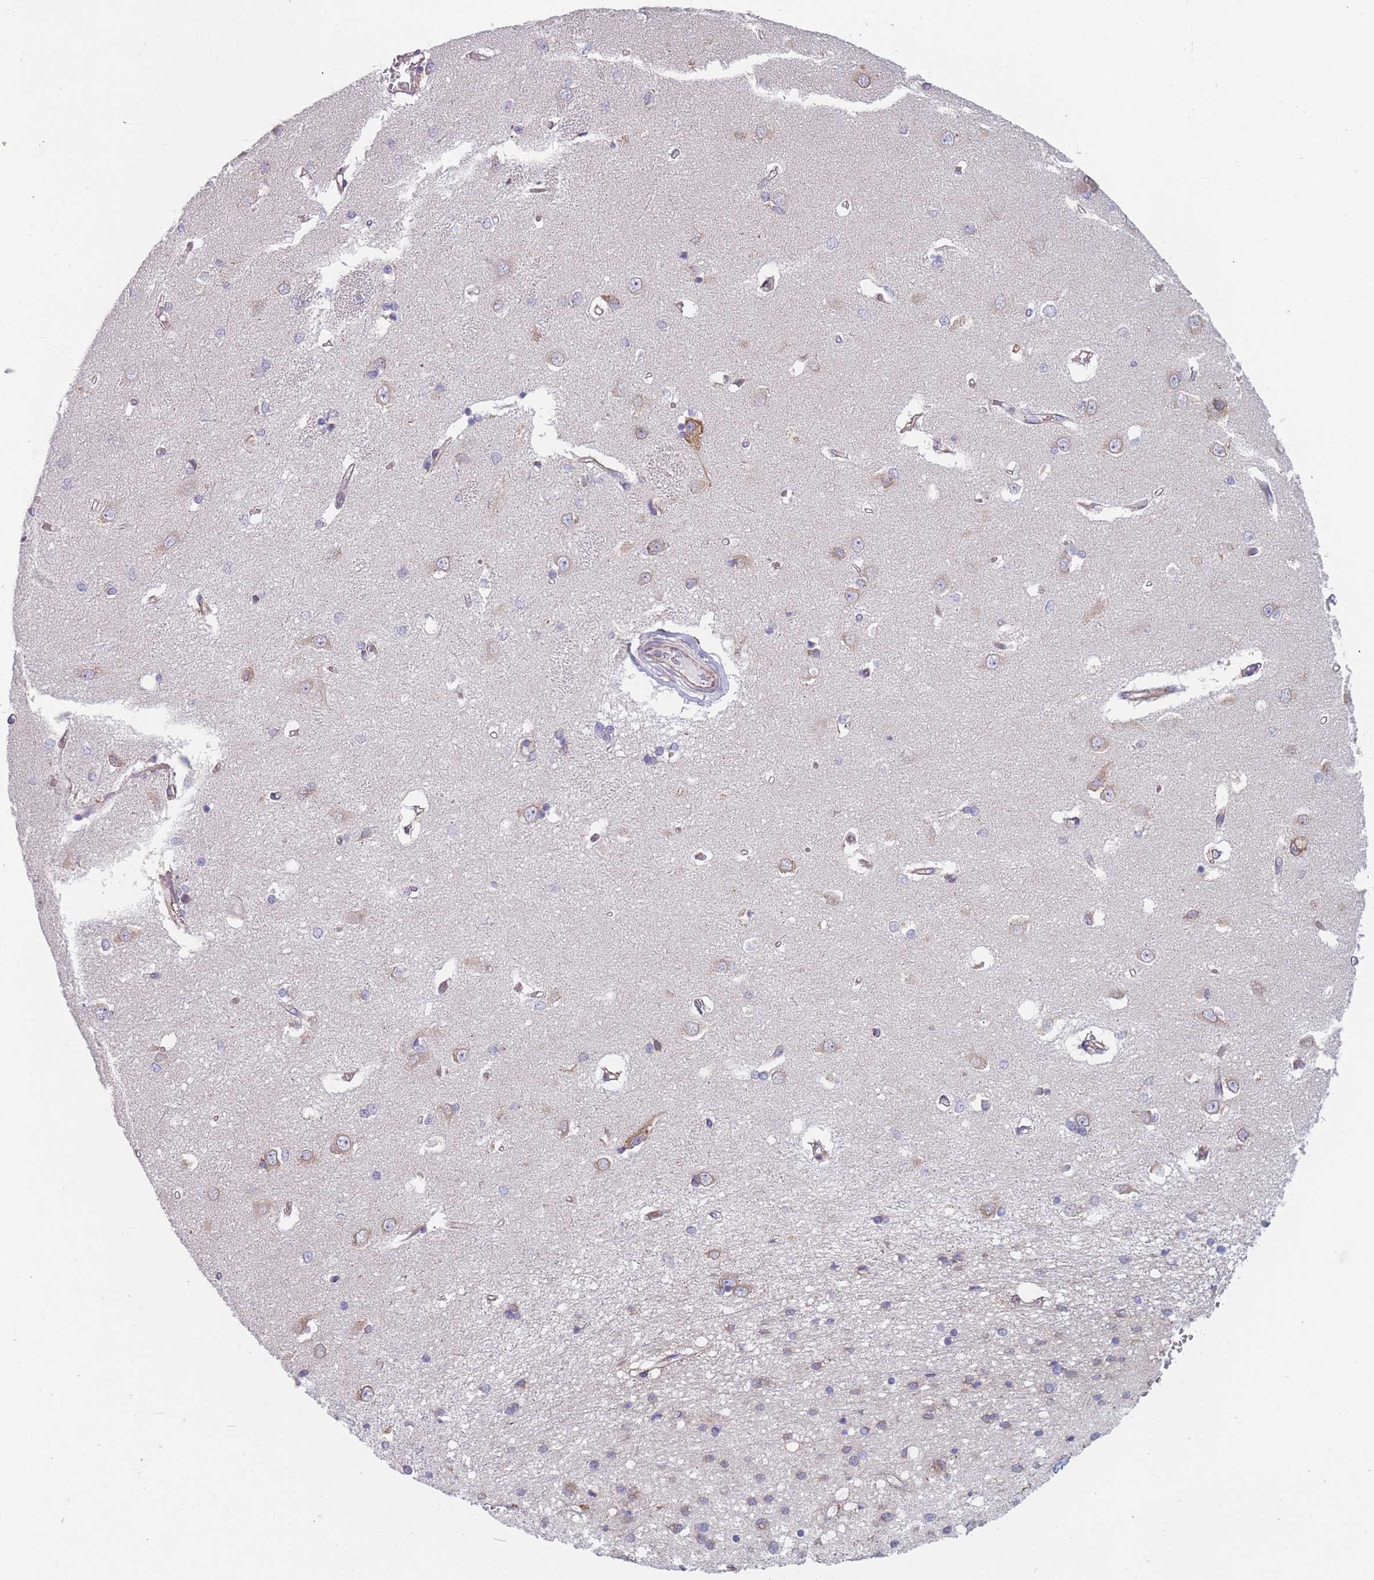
{"staining": {"intensity": "weak", "quantity": "<25%", "location": "cytoplasmic/membranous"}, "tissue": "caudate", "cell_type": "Glial cells", "image_type": "normal", "snomed": [{"axis": "morphology", "description": "Normal tissue, NOS"}, {"axis": "topography", "description": "Lateral ventricle wall"}], "caption": "A photomicrograph of caudate stained for a protein reveals no brown staining in glial cells.", "gene": "OR7C2", "patient": {"sex": "male", "age": 37}}